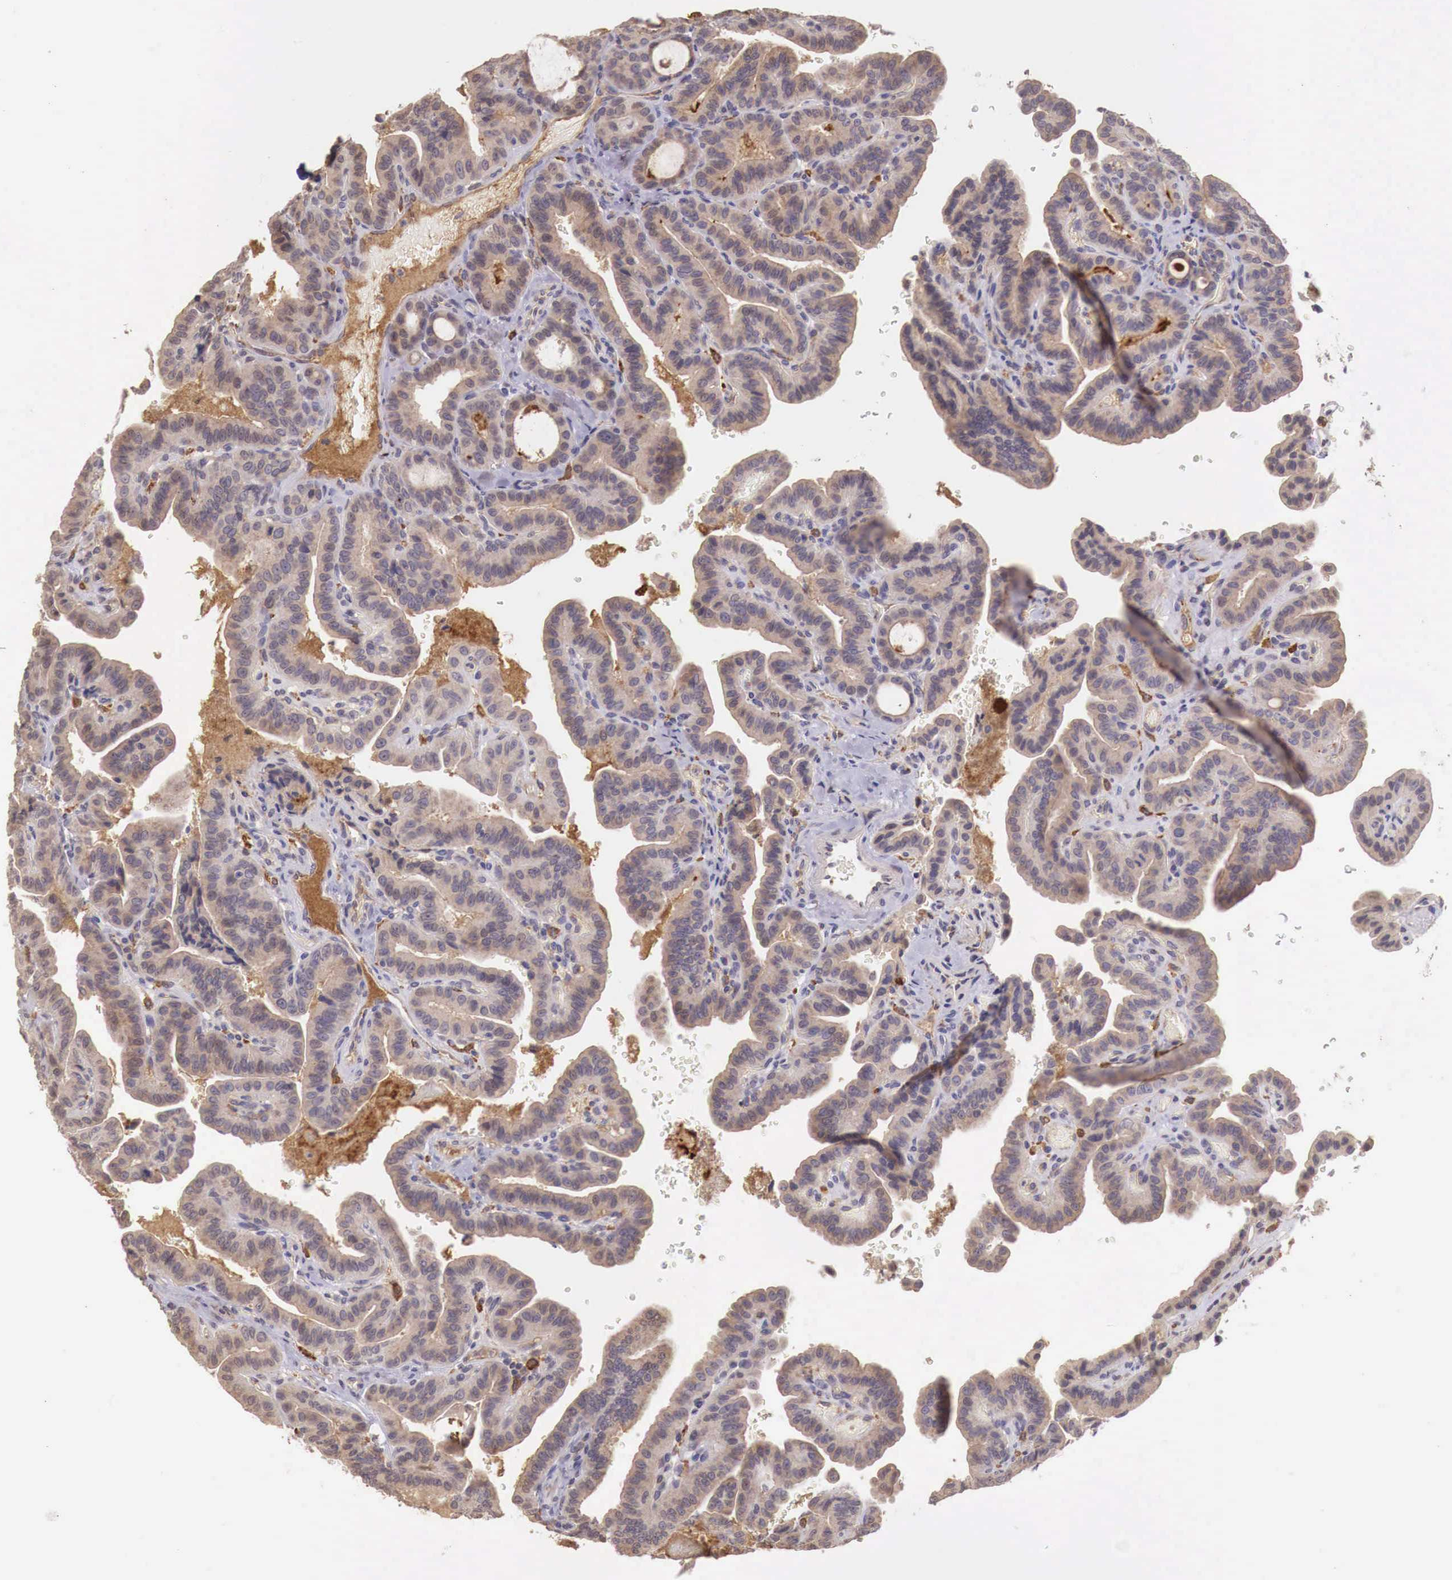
{"staining": {"intensity": "weak", "quantity": ">75%", "location": "cytoplasmic/membranous"}, "tissue": "thyroid cancer", "cell_type": "Tumor cells", "image_type": "cancer", "snomed": [{"axis": "morphology", "description": "Papillary adenocarcinoma, NOS"}, {"axis": "topography", "description": "Thyroid gland"}], "caption": "Immunohistochemistry (DAB (3,3'-diaminobenzidine)) staining of papillary adenocarcinoma (thyroid) displays weak cytoplasmic/membranous protein positivity in approximately >75% of tumor cells. The protein is stained brown, and the nuclei are stained in blue (DAB (3,3'-diaminobenzidine) IHC with brightfield microscopy, high magnification).", "gene": "CHRDL1", "patient": {"sex": "male", "age": 87}}